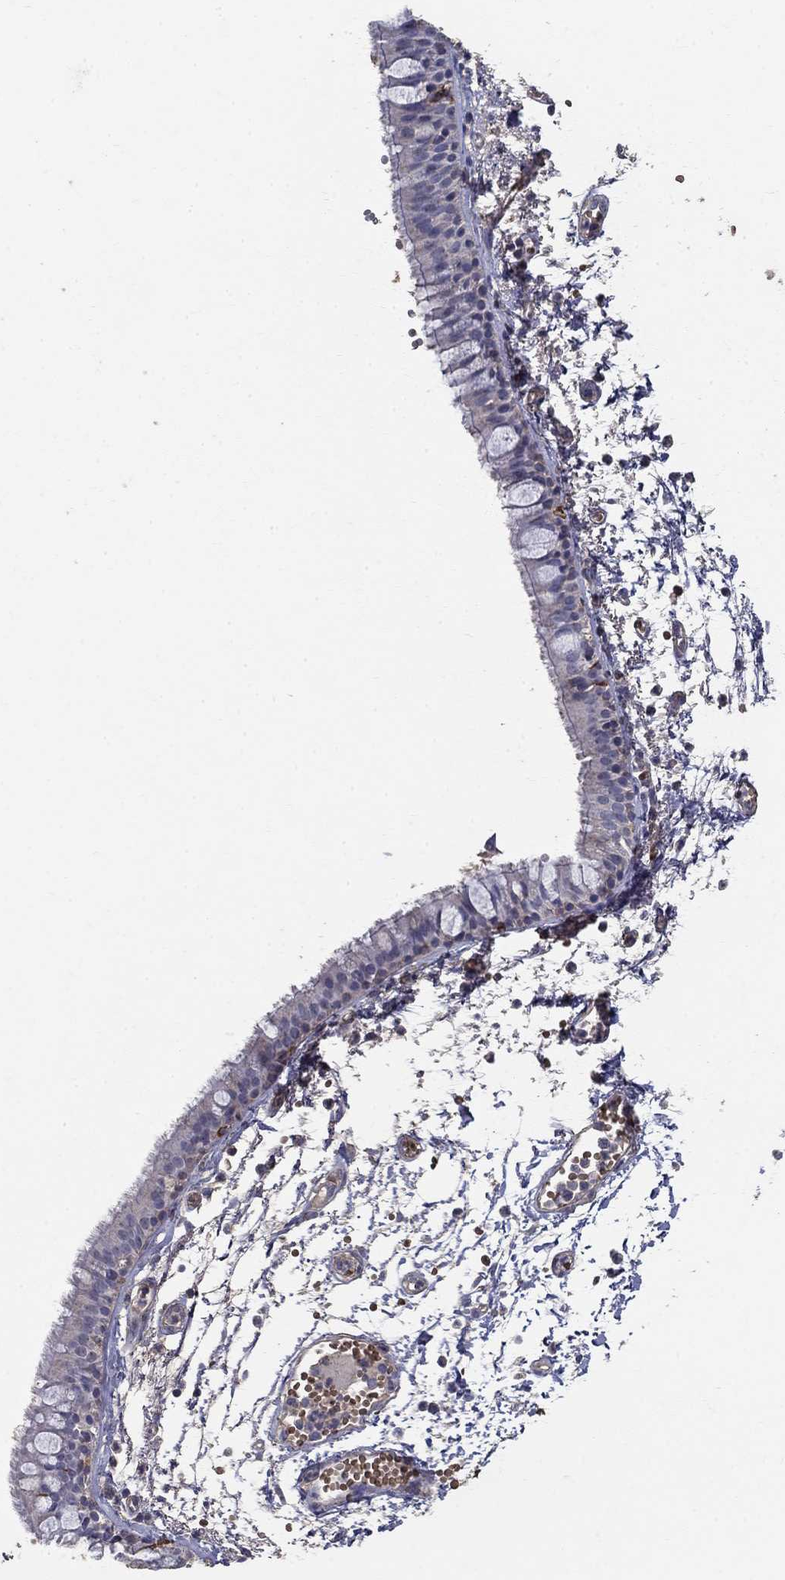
{"staining": {"intensity": "negative", "quantity": "none", "location": "none"}, "tissue": "bronchus", "cell_type": "Respiratory epithelial cells", "image_type": "normal", "snomed": [{"axis": "morphology", "description": "Normal tissue, NOS"}, {"axis": "topography", "description": "Cartilage tissue"}, {"axis": "topography", "description": "Bronchus"}], "caption": "Normal bronchus was stained to show a protein in brown. There is no significant staining in respiratory epithelial cells. (IHC, brightfield microscopy, high magnification).", "gene": "MPP2", "patient": {"sex": "male", "age": 66}}